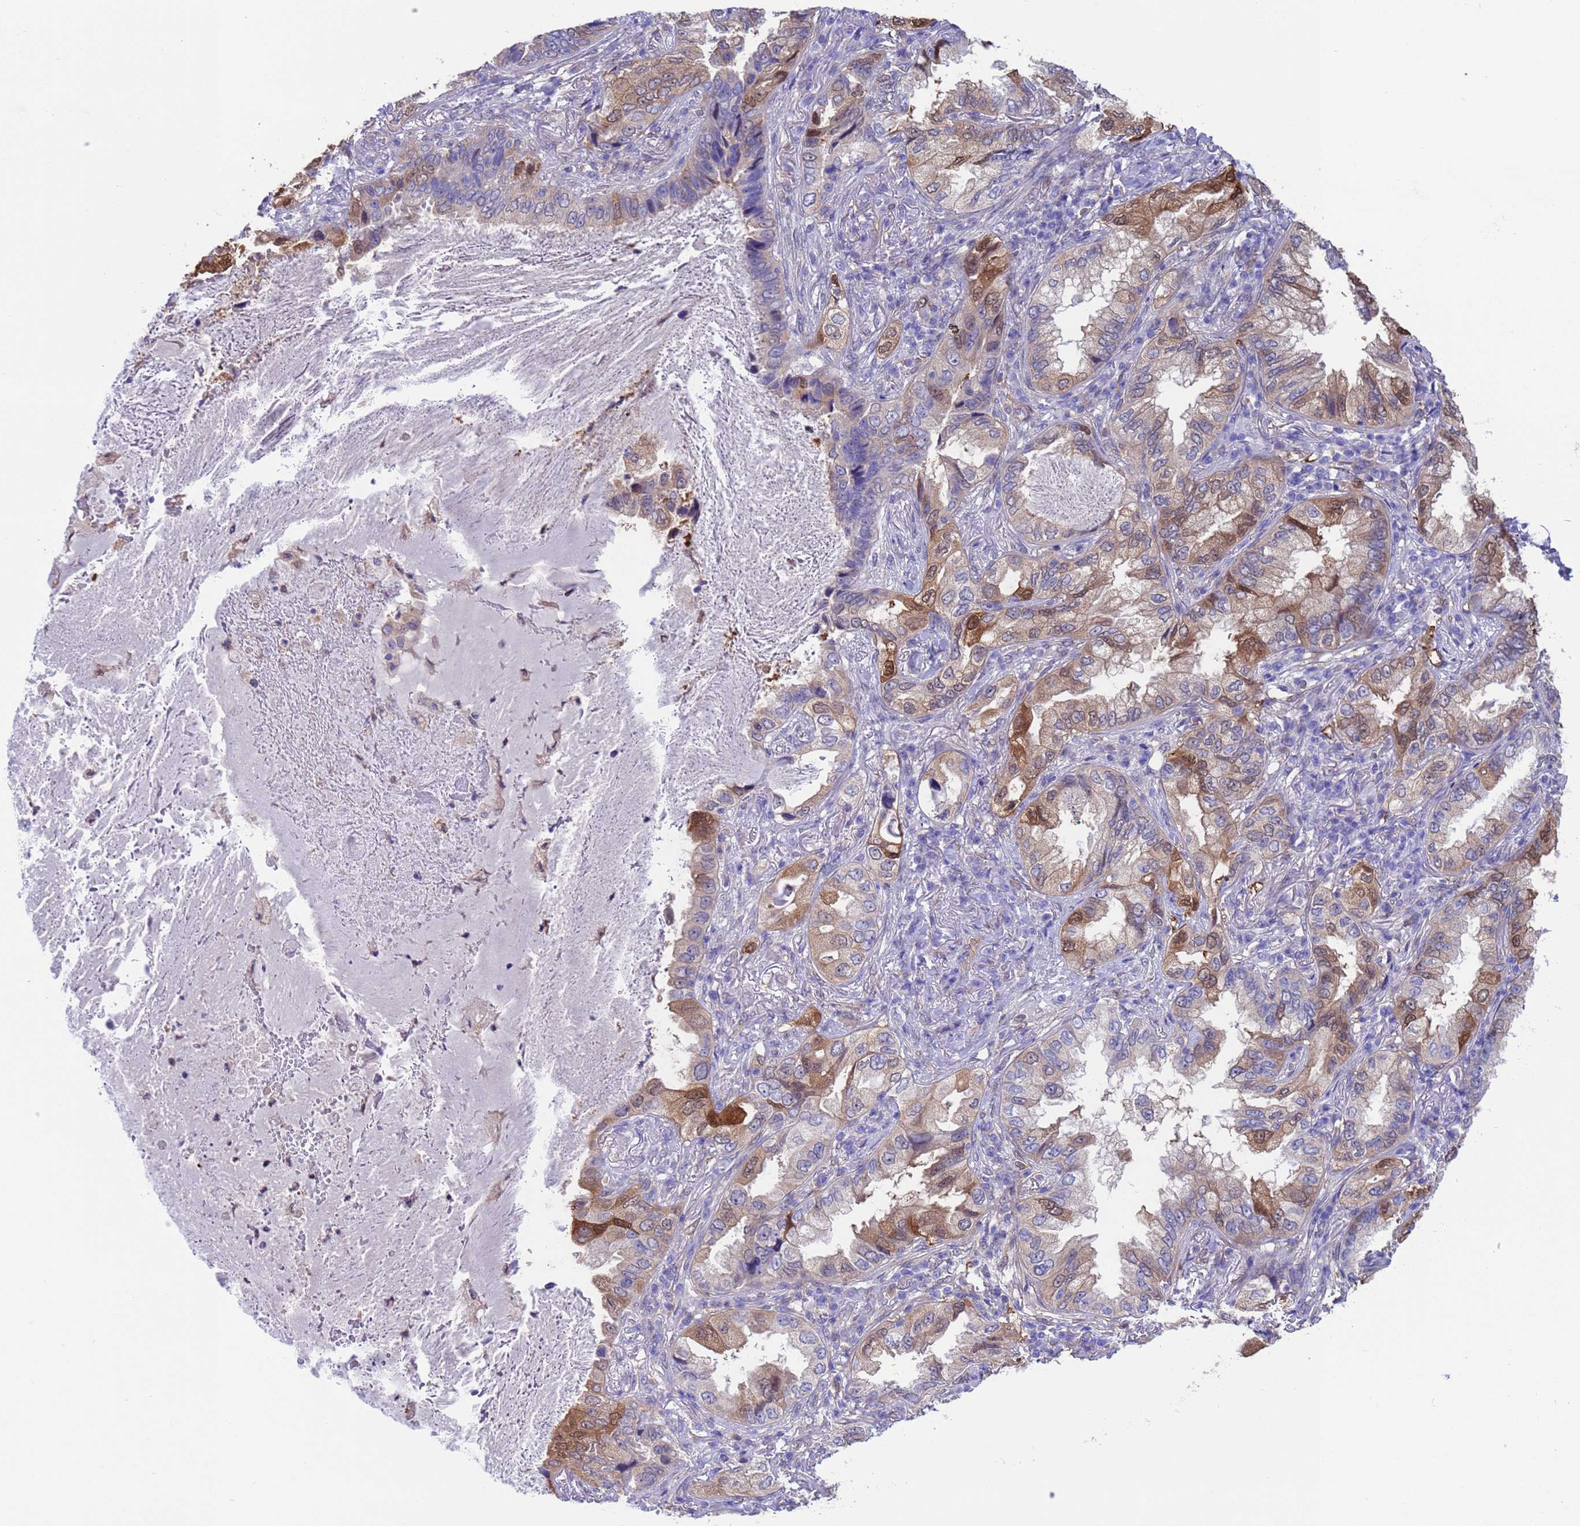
{"staining": {"intensity": "moderate", "quantity": "25%-75%", "location": "cytoplasmic/membranous"}, "tissue": "lung cancer", "cell_type": "Tumor cells", "image_type": "cancer", "snomed": [{"axis": "morphology", "description": "Adenocarcinoma, NOS"}, {"axis": "topography", "description": "Lung"}], "caption": "The immunohistochemical stain labels moderate cytoplasmic/membranous expression in tumor cells of adenocarcinoma (lung) tissue.", "gene": "C6orf47", "patient": {"sex": "female", "age": 69}}